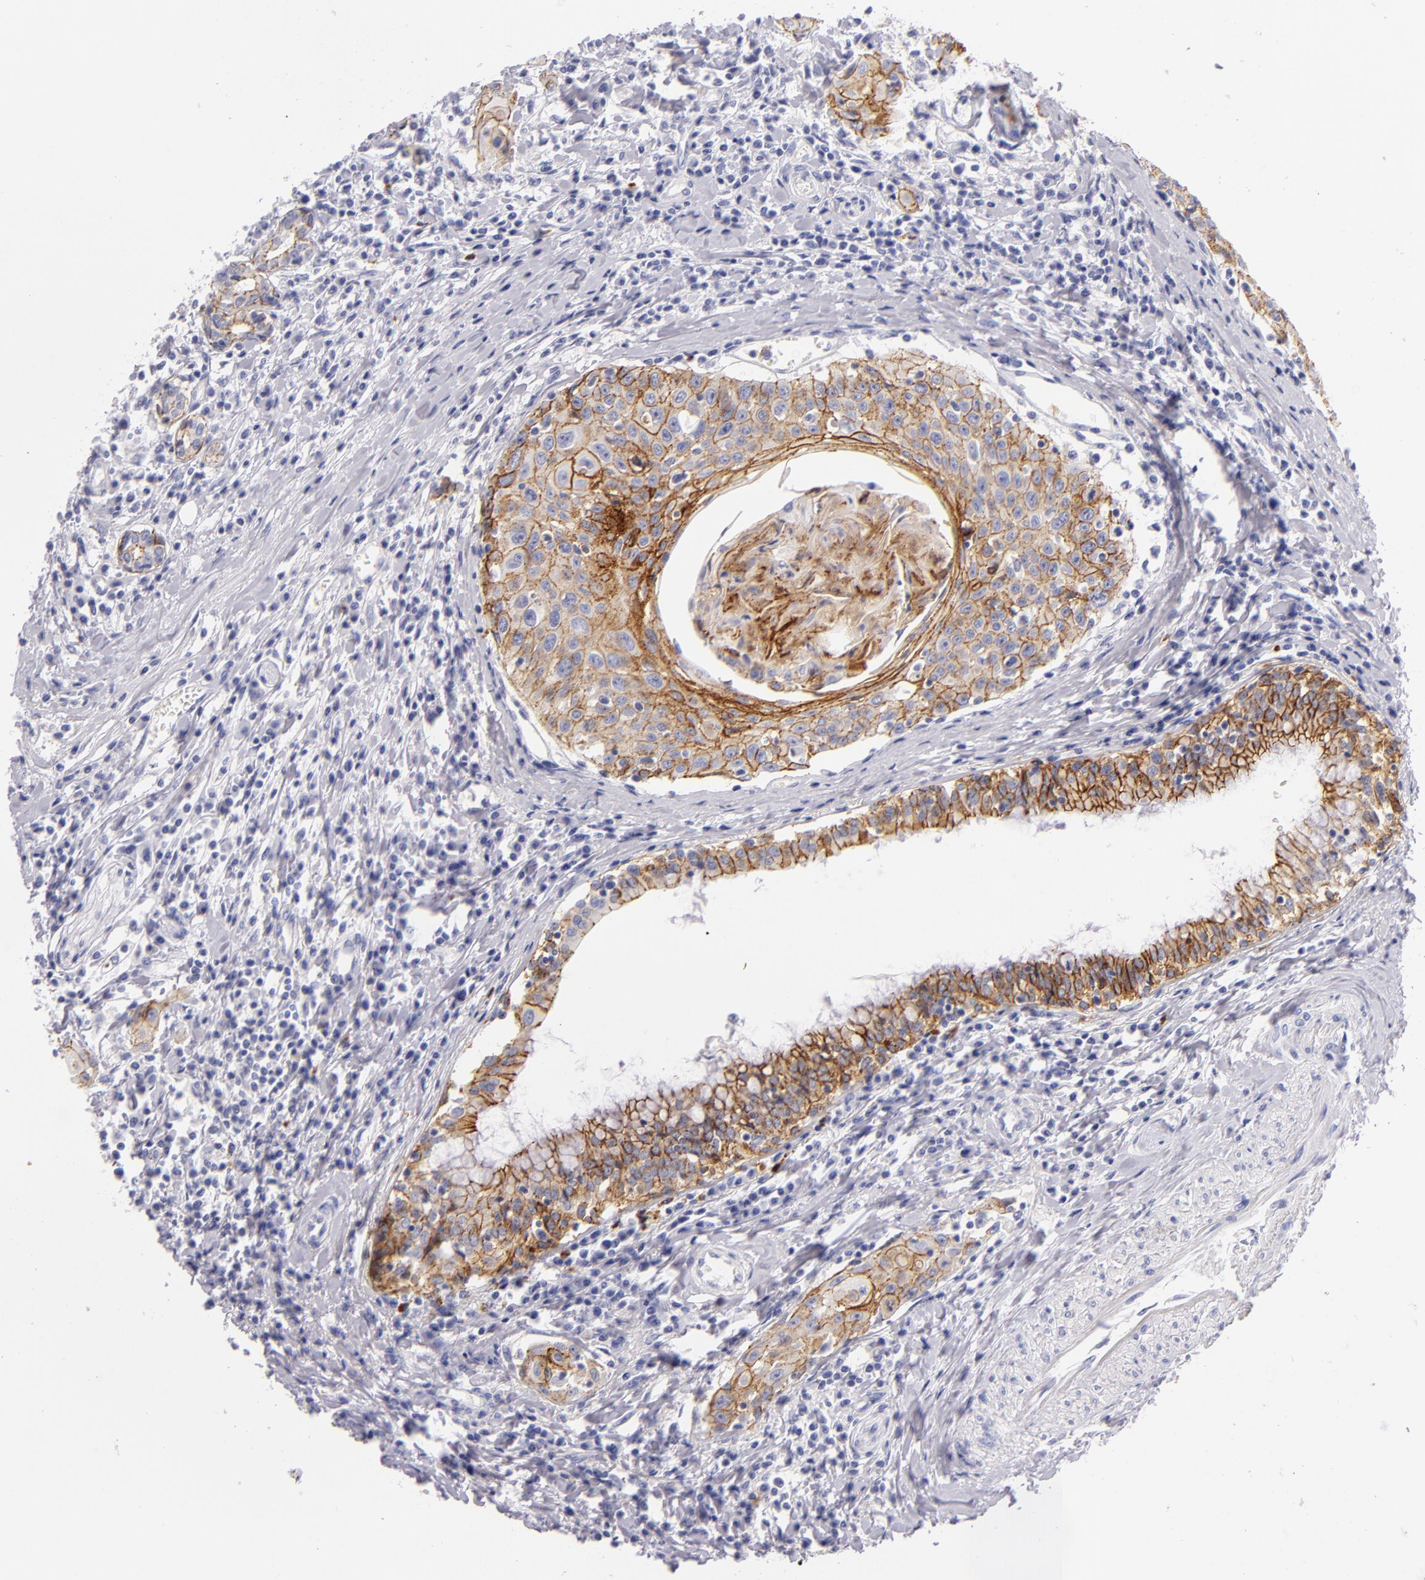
{"staining": {"intensity": "moderate", "quantity": ">75%", "location": "cytoplasmic/membranous"}, "tissue": "head and neck cancer", "cell_type": "Tumor cells", "image_type": "cancer", "snomed": [{"axis": "morphology", "description": "Squamous cell carcinoma, NOS"}, {"axis": "morphology", "description": "Squamous cell carcinoma, metastatic, NOS"}, {"axis": "topography", "description": "Lymph node"}, {"axis": "topography", "description": "Salivary gland"}, {"axis": "topography", "description": "Head-Neck"}], "caption": "Protein analysis of metastatic squamous cell carcinoma (head and neck) tissue demonstrates moderate cytoplasmic/membranous positivity in approximately >75% of tumor cells.", "gene": "CDH3", "patient": {"sex": "female", "age": 74}}